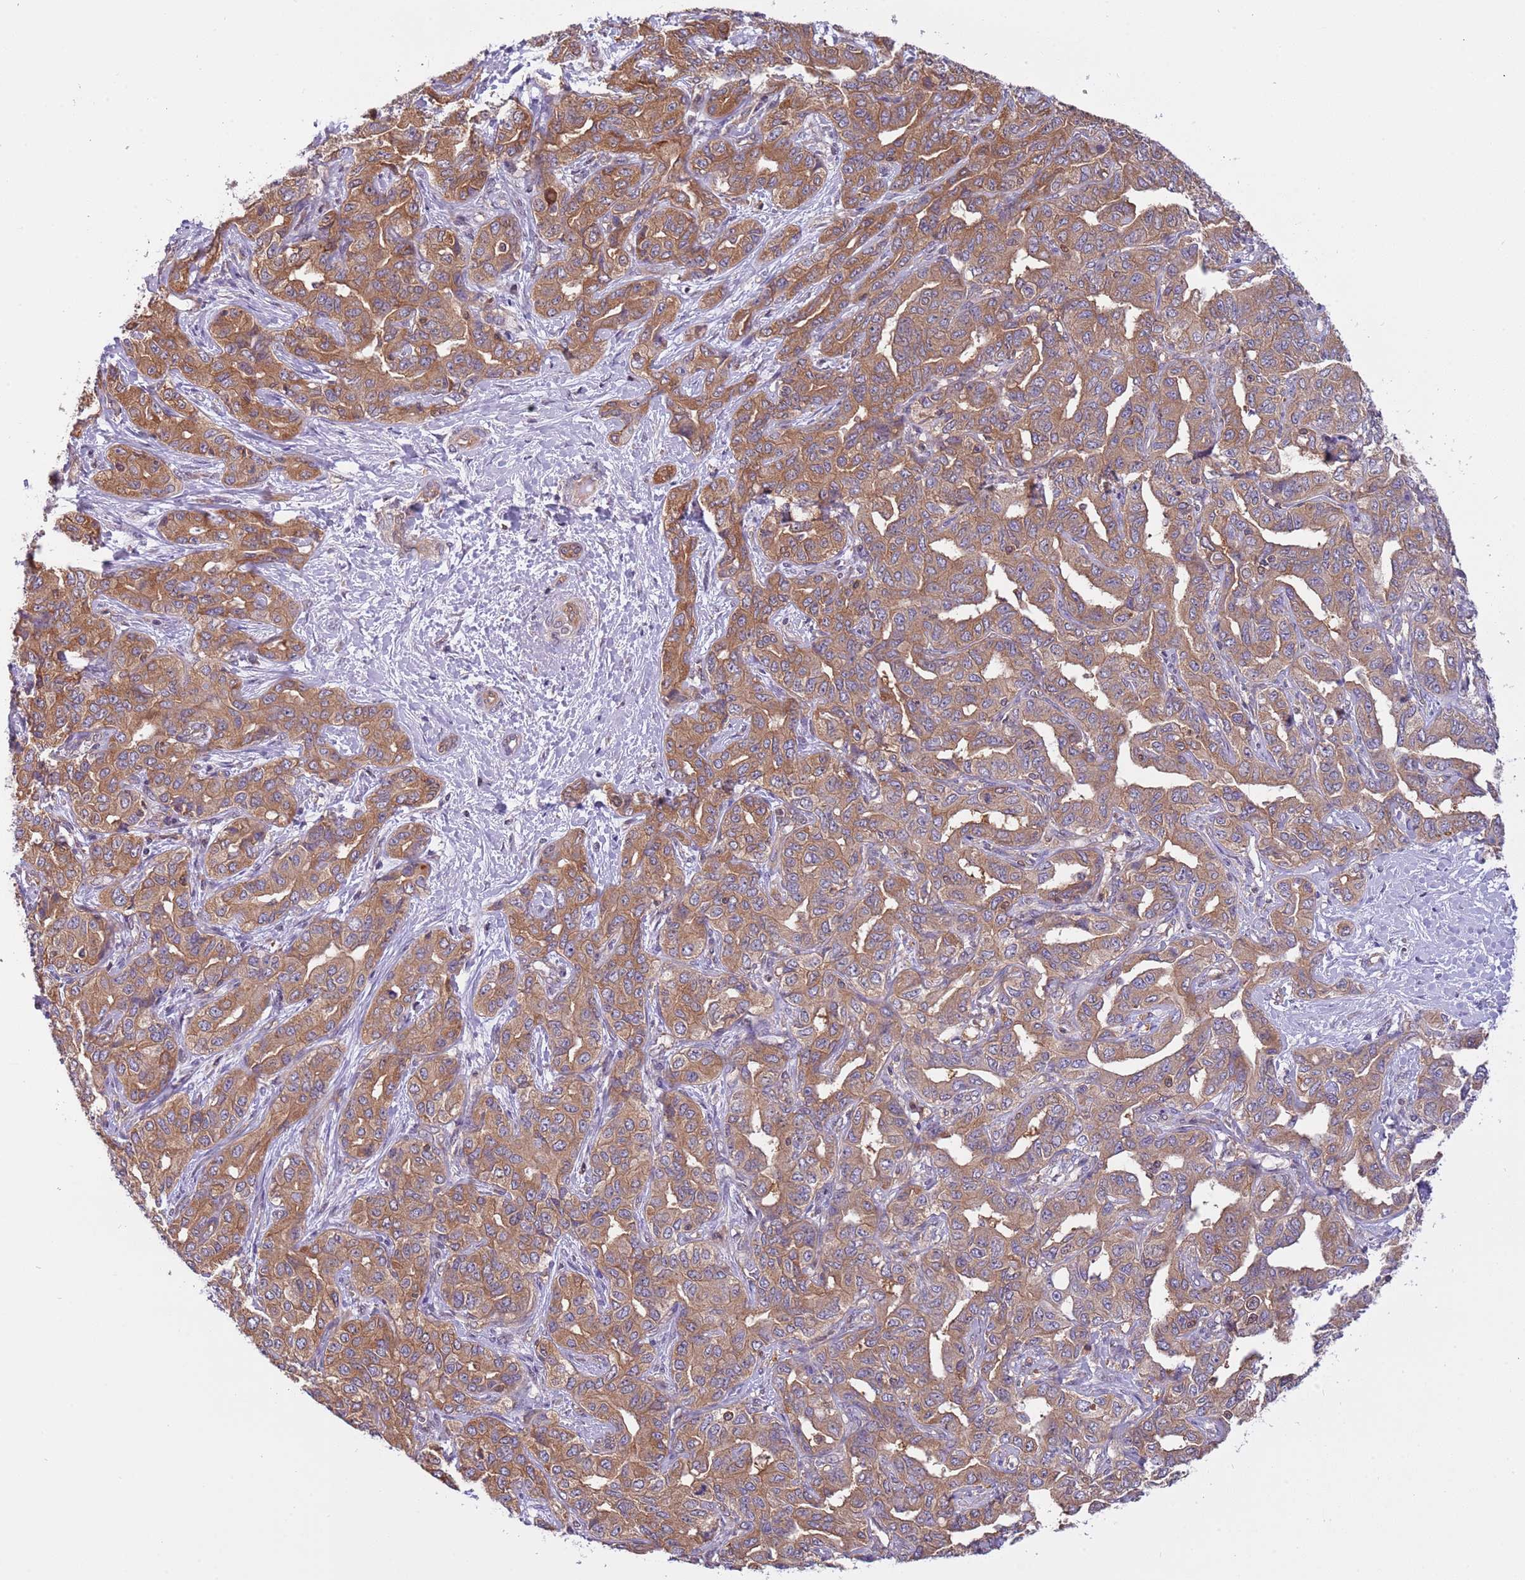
{"staining": {"intensity": "moderate", "quantity": ">75%", "location": "cytoplasmic/membranous"}, "tissue": "liver cancer", "cell_type": "Tumor cells", "image_type": "cancer", "snomed": [{"axis": "morphology", "description": "Cholangiocarcinoma"}, {"axis": "topography", "description": "Liver"}], "caption": "This photomicrograph reveals liver cholangiocarcinoma stained with IHC to label a protein in brown. The cytoplasmic/membranous of tumor cells show moderate positivity for the protein. Nuclei are counter-stained blue.", "gene": "STIP1", "patient": {"sex": "male", "age": 59}}